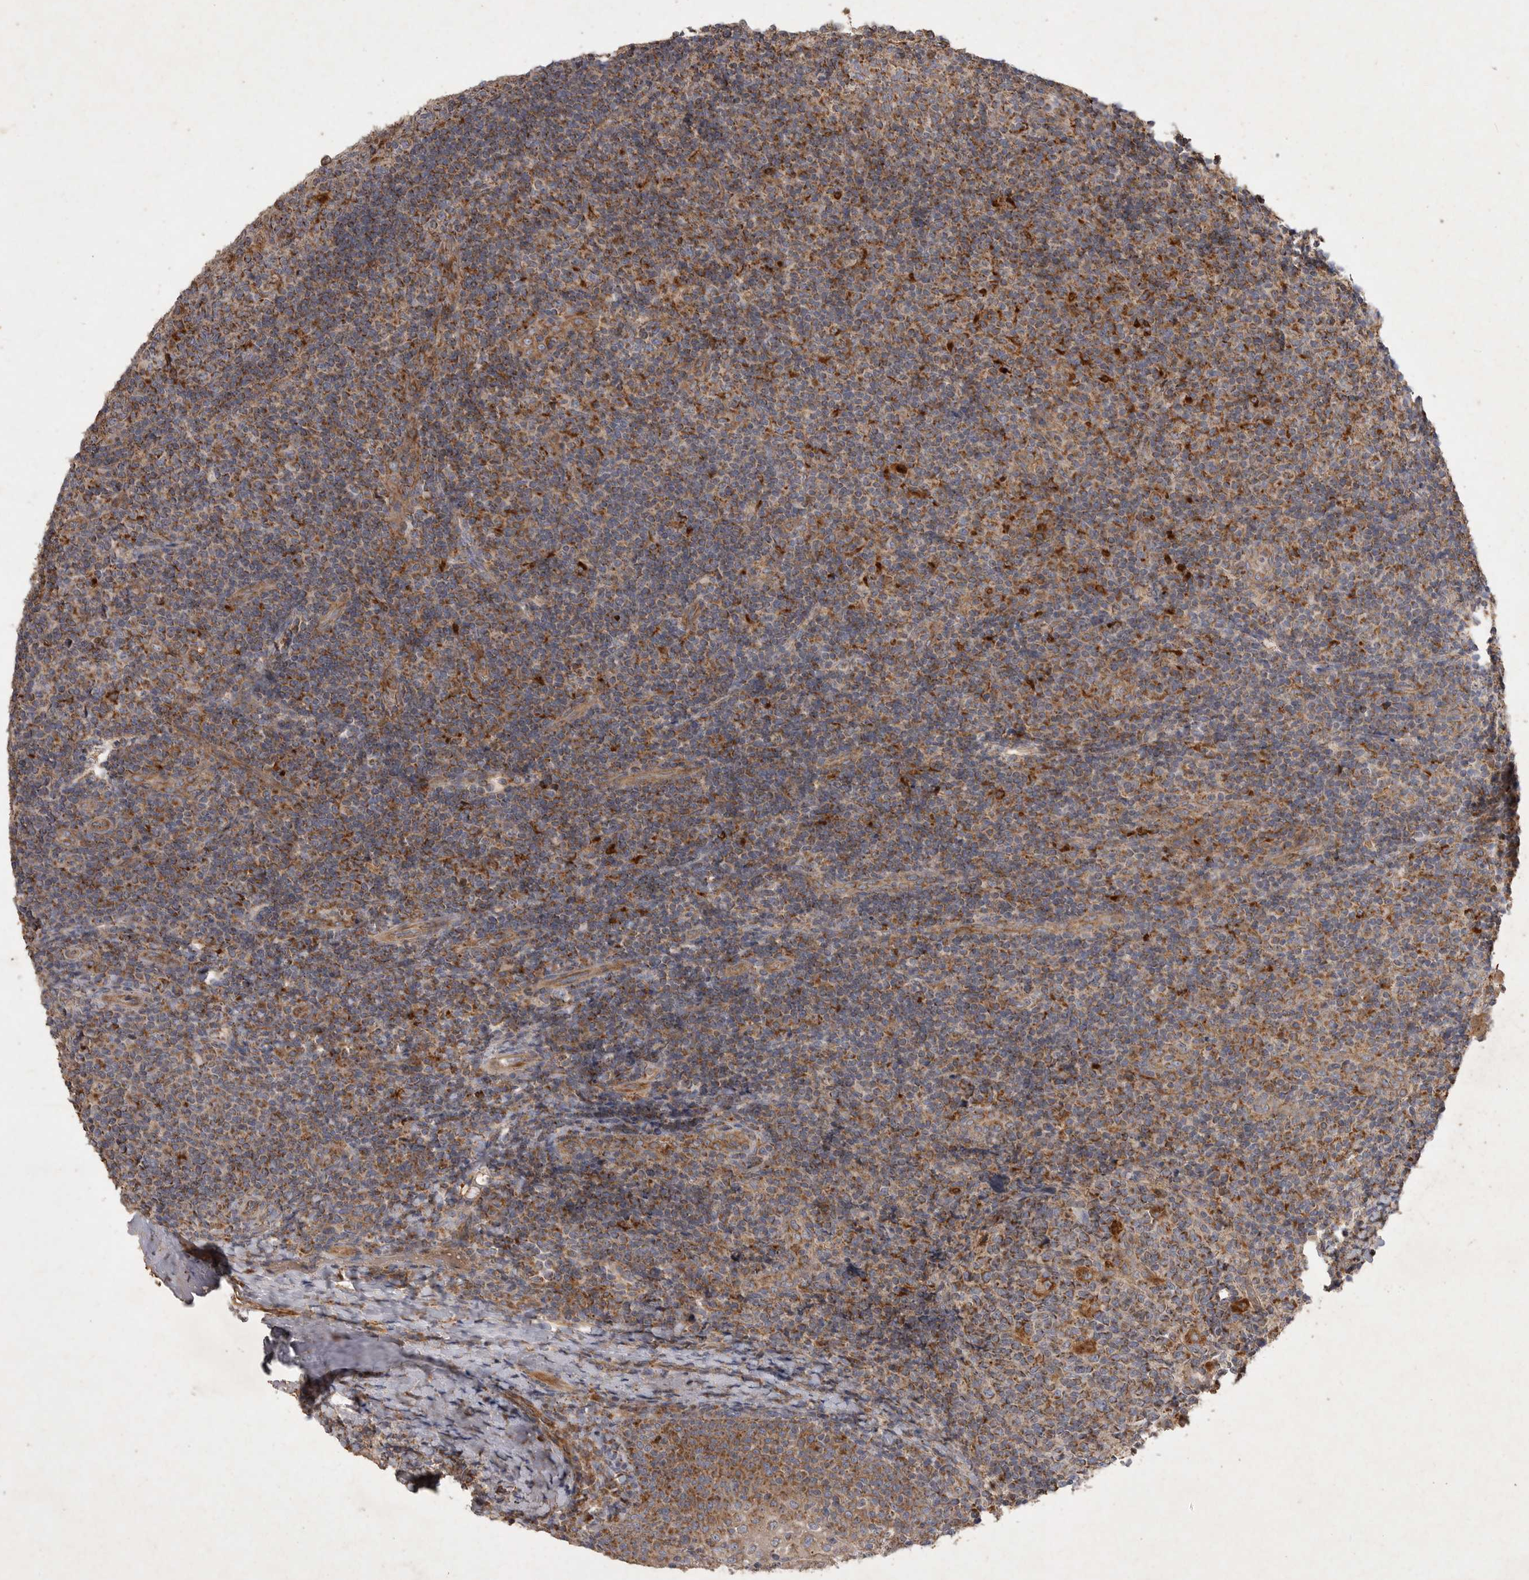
{"staining": {"intensity": "moderate", "quantity": "<25%", "location": "cytoplasmic/membranous"}, "tissue": "tonsil", "cell_type": "Germinal center cells", "image_type": "normal", "snomed": [{"axis": "morphology", "description": "Normal tissue, NOS"}, {"axis": "topography", "description": "Tonsil"}], "caption": "Tonsil stained with DAB immunohistochemistry (IHC) exhibits low levels of moderate cytoplasmic/membranous expression in approximately <25% of germinal center cells. (DAB IHC, brown staining for protein, blue staining for nuclei).", "gene": "MRPL41", "patient": {"sex": "female", "age": 19}}